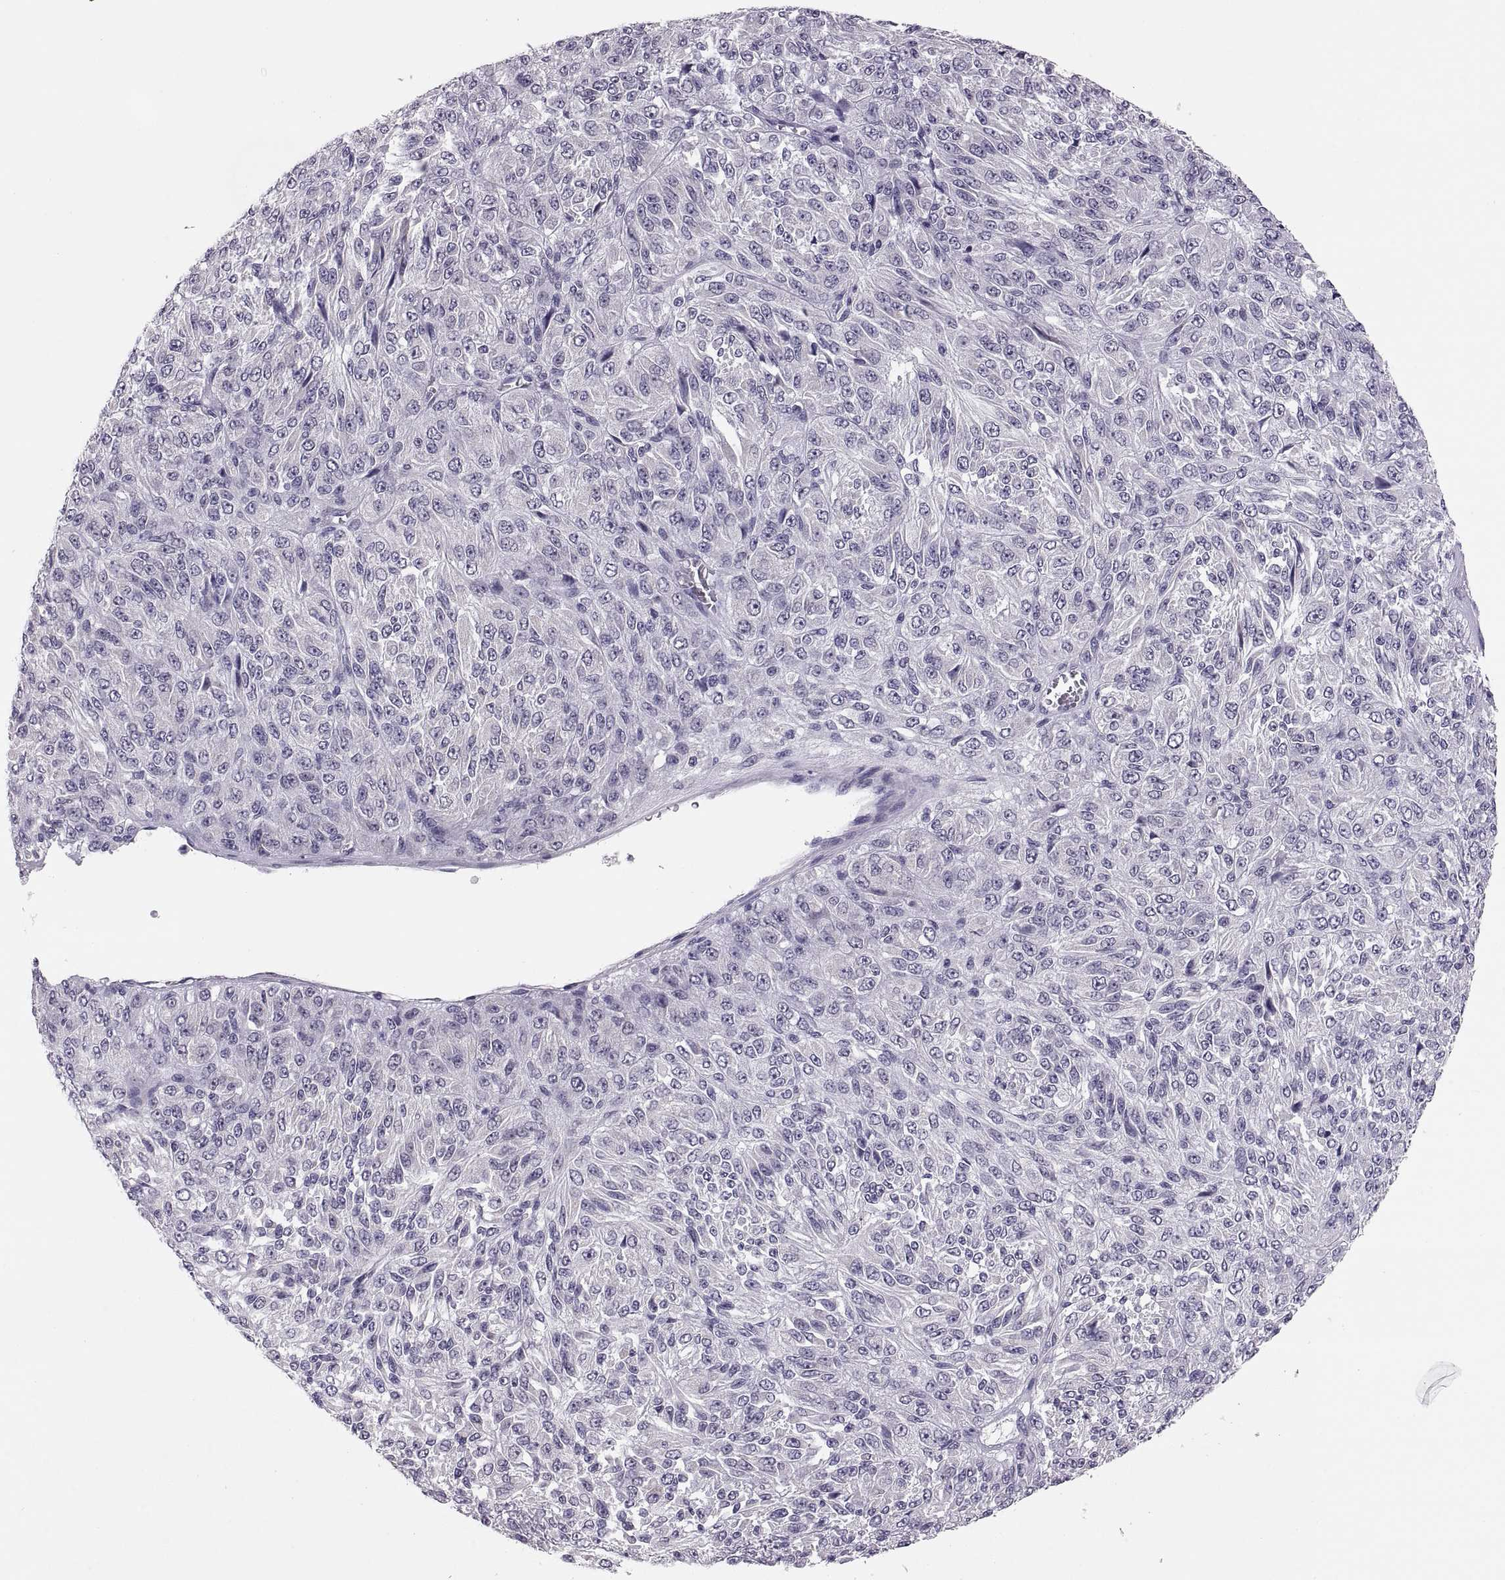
{"staining": {"intensity": "negative", "quantity": "none", "location": "none"}, "tissue": "melanoma", "cell_type": "Tumor cells", "image_type": "cancer", "snomed": [{"axis": "morphology", "description": "Malignant melanoma, Metastatic site"}, {"axis": "topography", "description": "Brain"}], "caption": "Melanoma was stained to show a protein in brown. There is no significant expression in tumor cells. Nuclei are stained in blue.", "gene": "ADH6", "patient": {"sex": "female", "age": 56}}